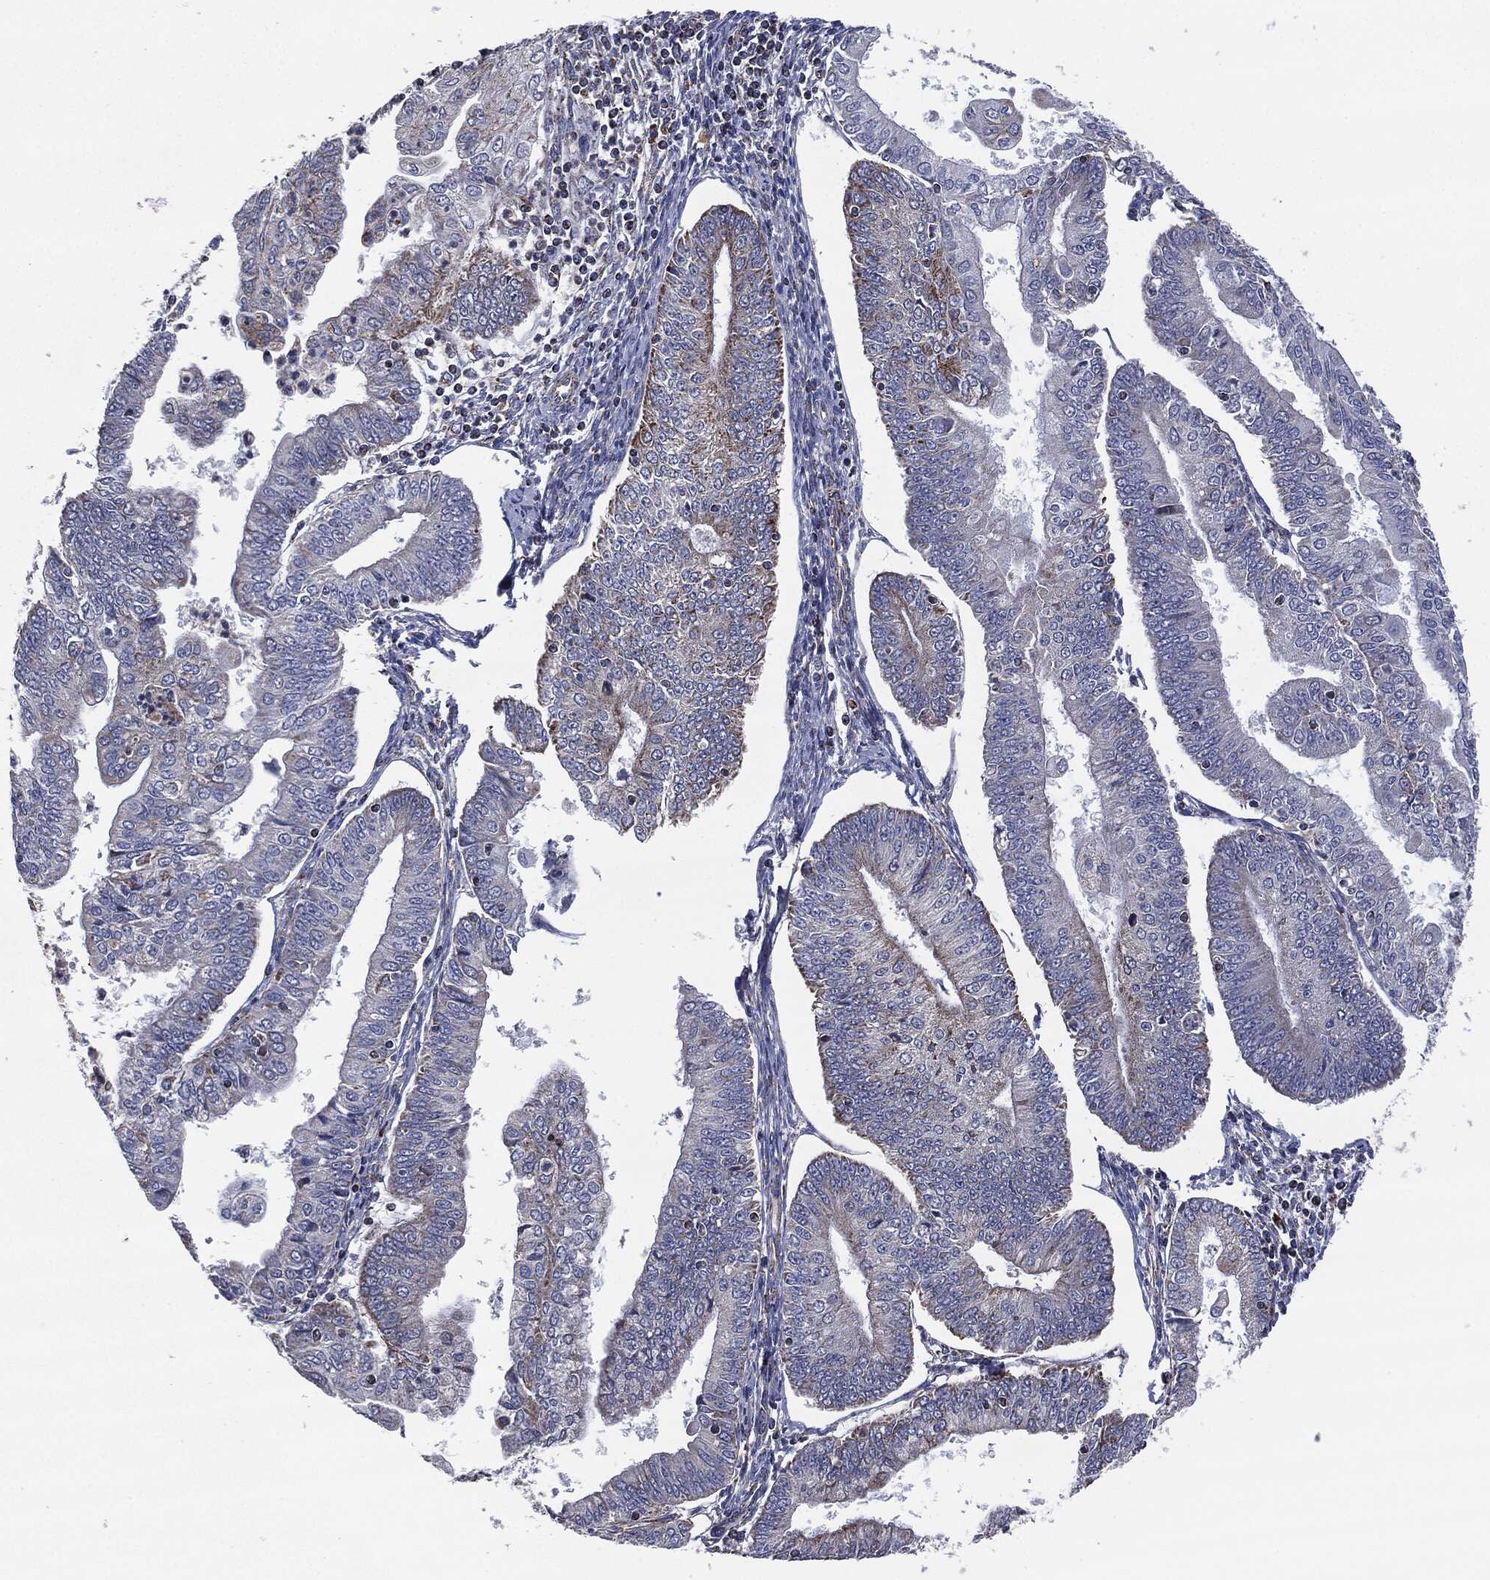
{"staining": {"intensity": "moderate", "quantity": "<25%", "location": "cytoplasmic/membranous"}, "tissue": "endometrial cancer", "cell_type": "Tumor cells", "image_type": "cancer", "snomed": [{"axis": "morphology", "description": "Adenocarcinoma, NOS"}, {"axis": "topography", "description": "Endometrium"}], "caption": "IHC image of neoplastic tissue: human endometrial cancer stained using IHC exhibits low levels of moderate protein expression localized specifically in the cytoplasmic/membranous of tumor cells, appearing as a cytoplasmic/membranous brown color.", "gene": "NDUFV2", "patient": {"sex": "female", "age": 56}}